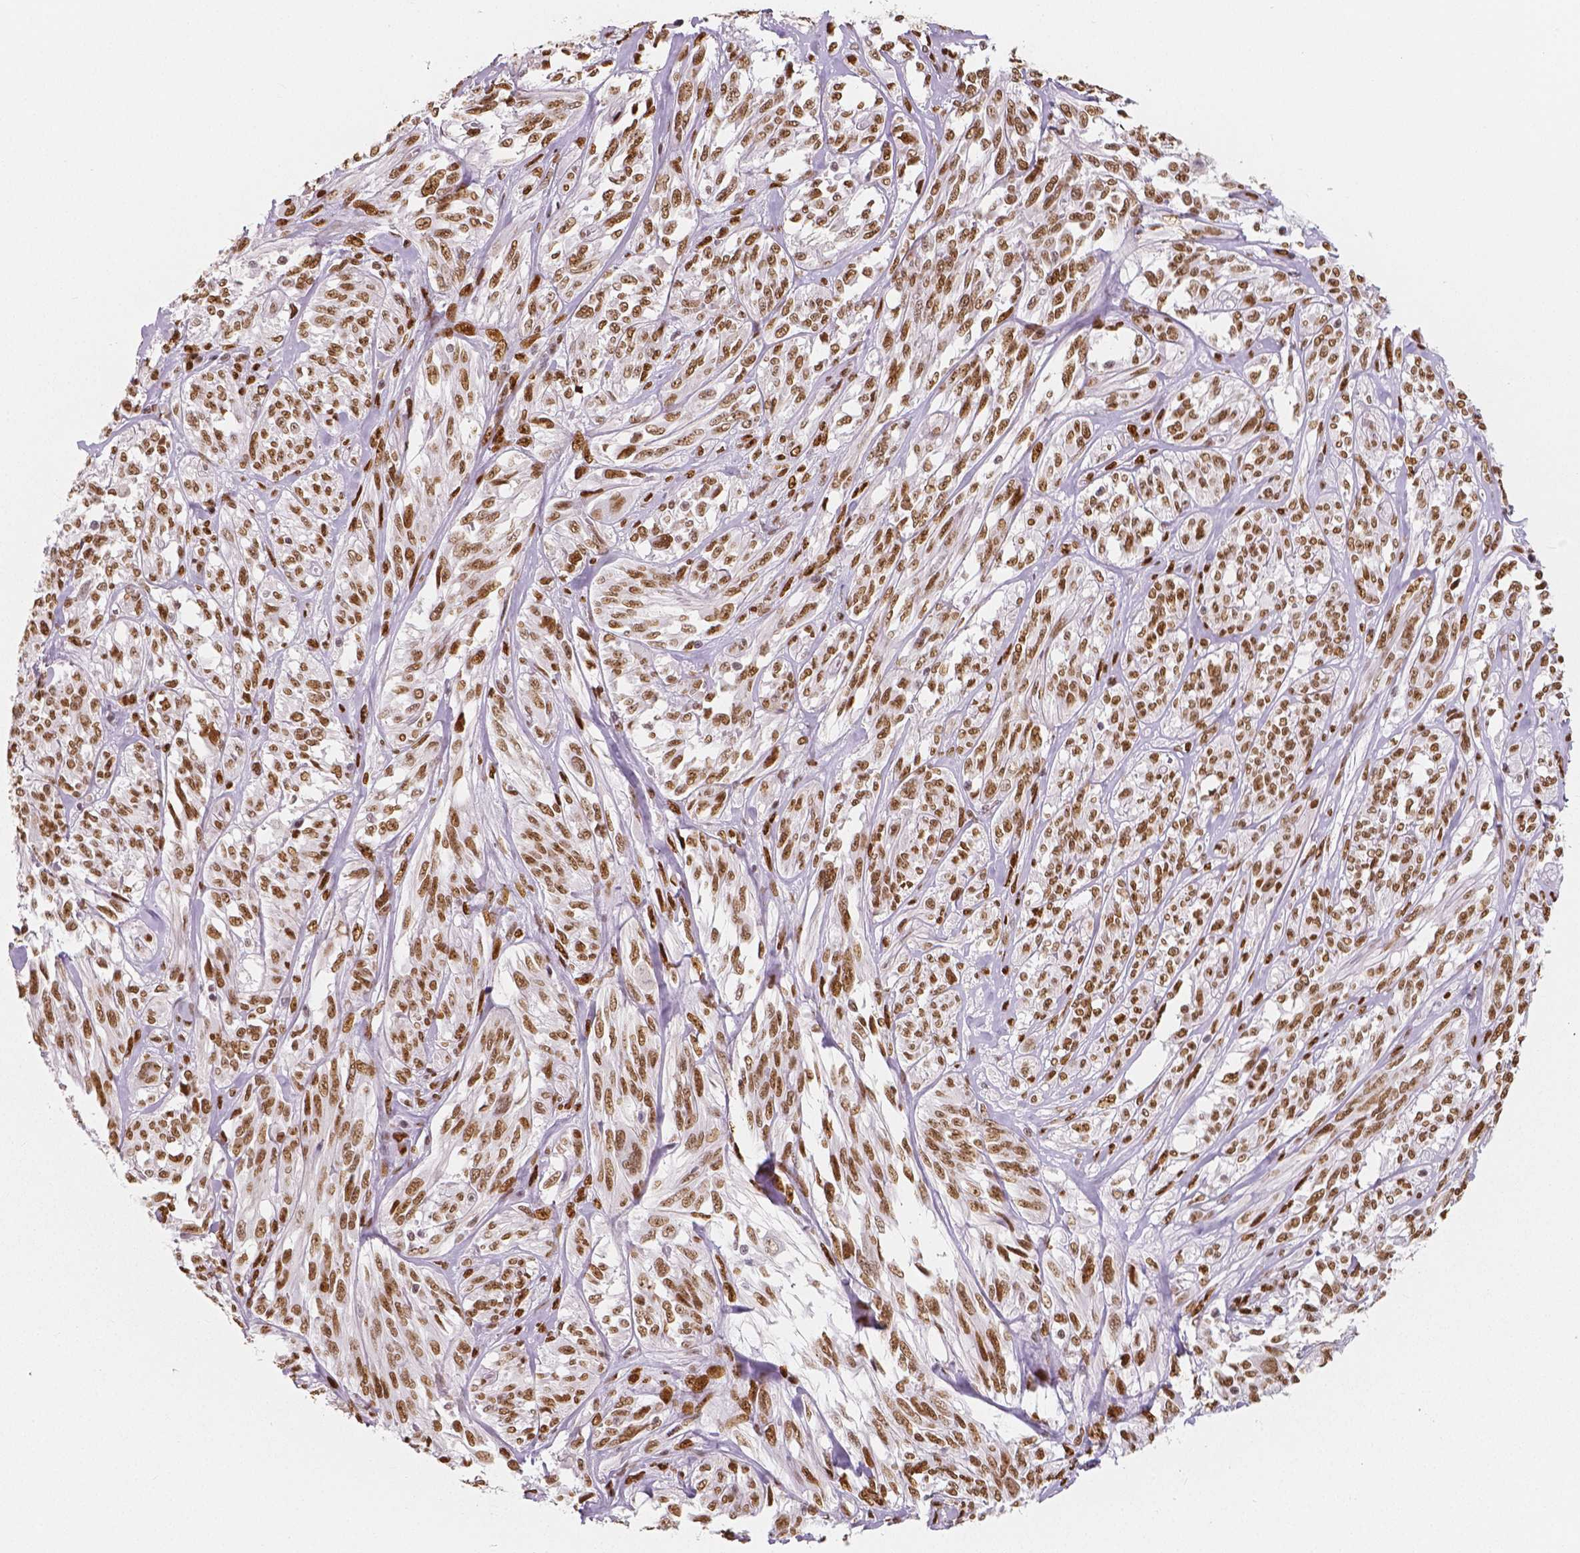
{"staining": {"intensity": "moderate", "quantity": ">75%", "location": "cytoplasmic/membranous,nuclear"}, "tissue": "melanoma", "cell_type": "Tumor cells", "image_type": "cancer", "snomed": [{"axis": "morphology", "description": "Malignant melanoma, NOS"}, {"axis": "topography", "description": "Skin"}], "caption": "Moderate cytoplasmic/membranous and nuclear protein positivity is seen in approximately >75% of tumor cells in malignant melanoma.", "gene": "NUCKS1", "patient": {"sex": "female", "age": 91}}